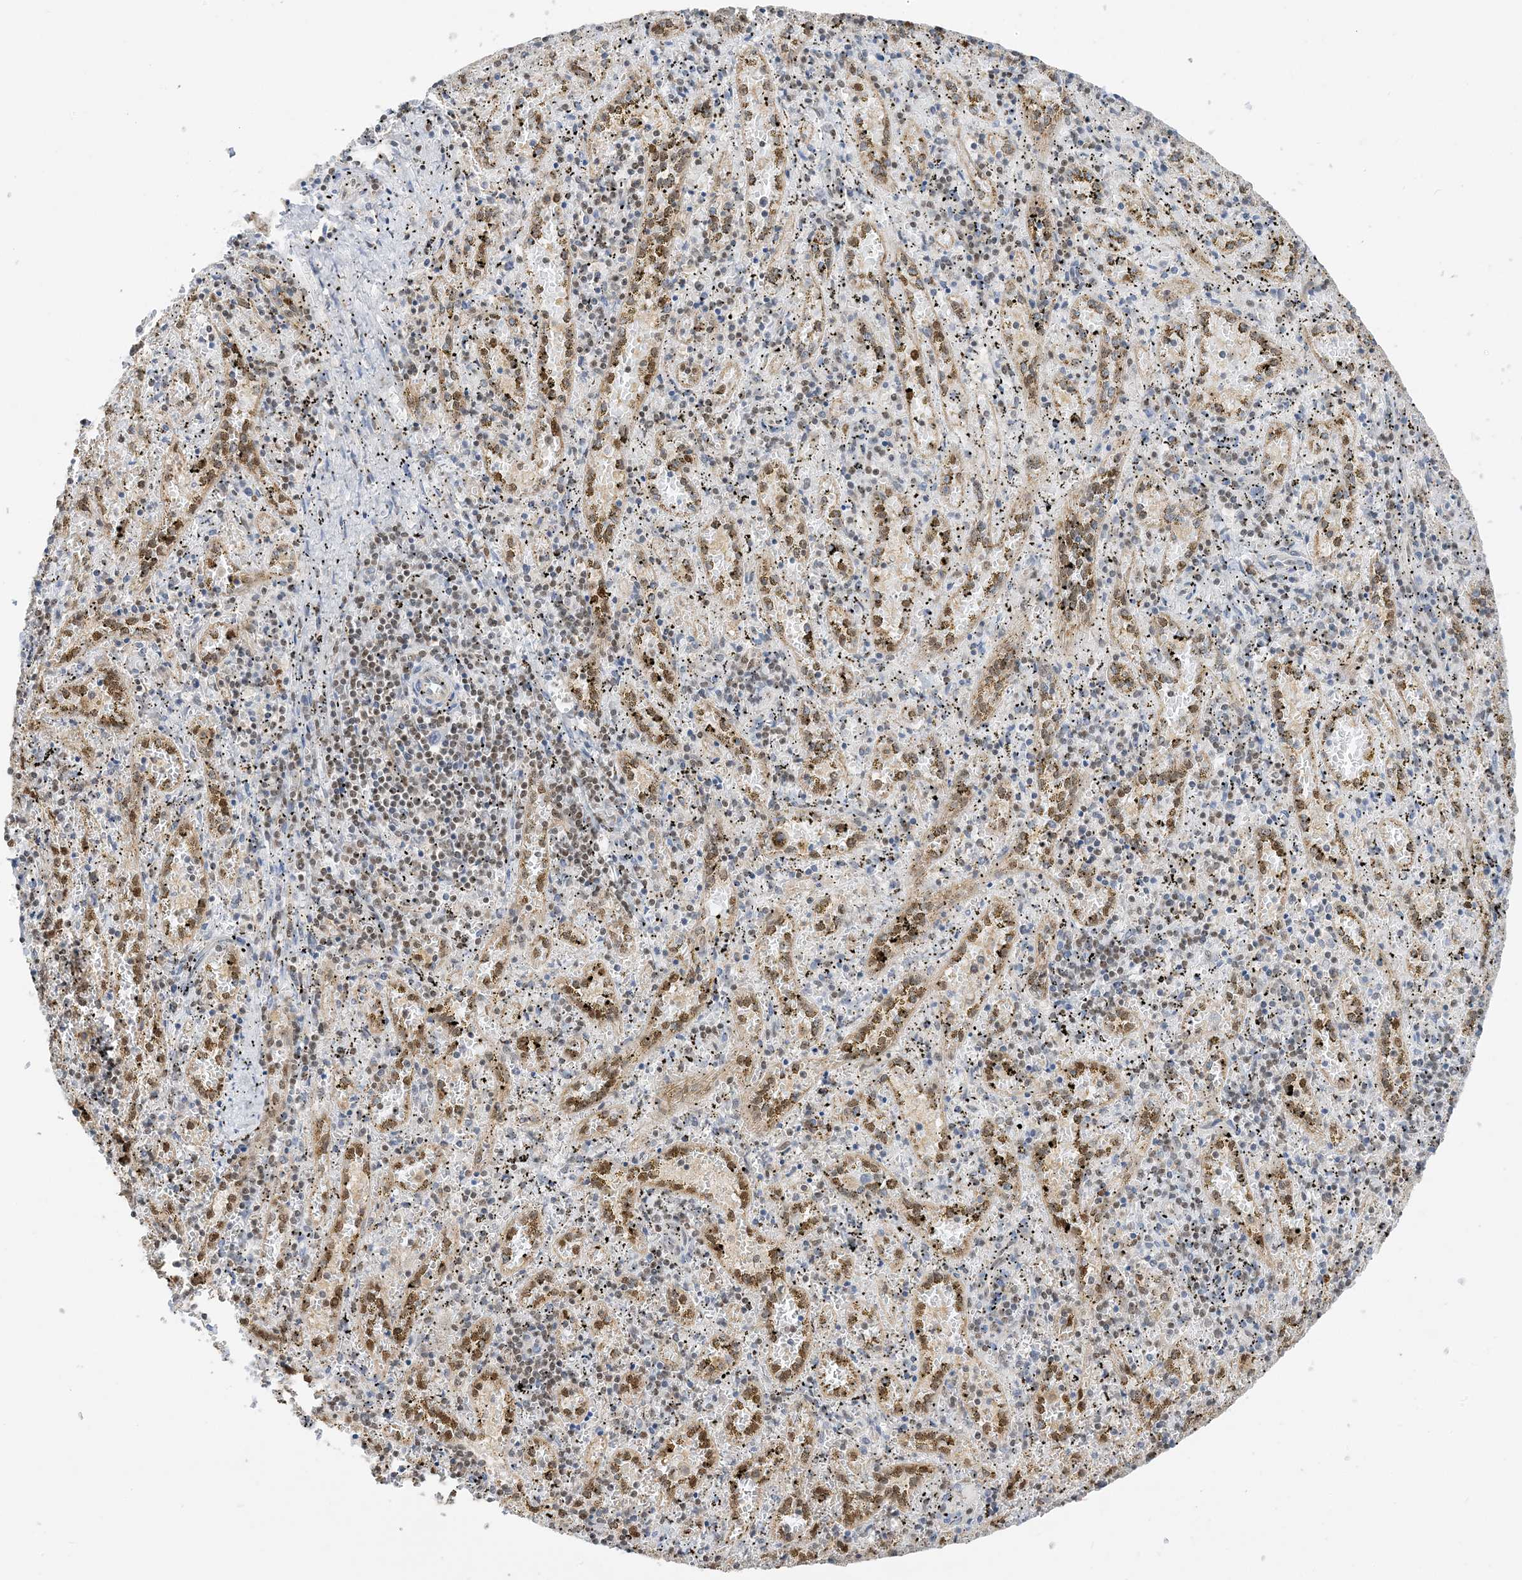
{"staining": {"intensity": "moderate", "quantity": "<25%", "location": "nuclear"}, "tissue": "spleen", "cell_type": "Cells in red pulp", "image_type": "normal", "snomed": [{"axis": "morphology", "description": "Normal tissue, NOS"}, {"axis": "topography", "description": "Spleen"}], "caption": "Protein expression analysis of benign spleen reveals moderate nuclear expression in about <25% of cells in red pulp. (Brightfield microscopy of DAB IHC at high magnification).", "gene": "ZNF740", "patient": {"sex": "male", "age": 11}}